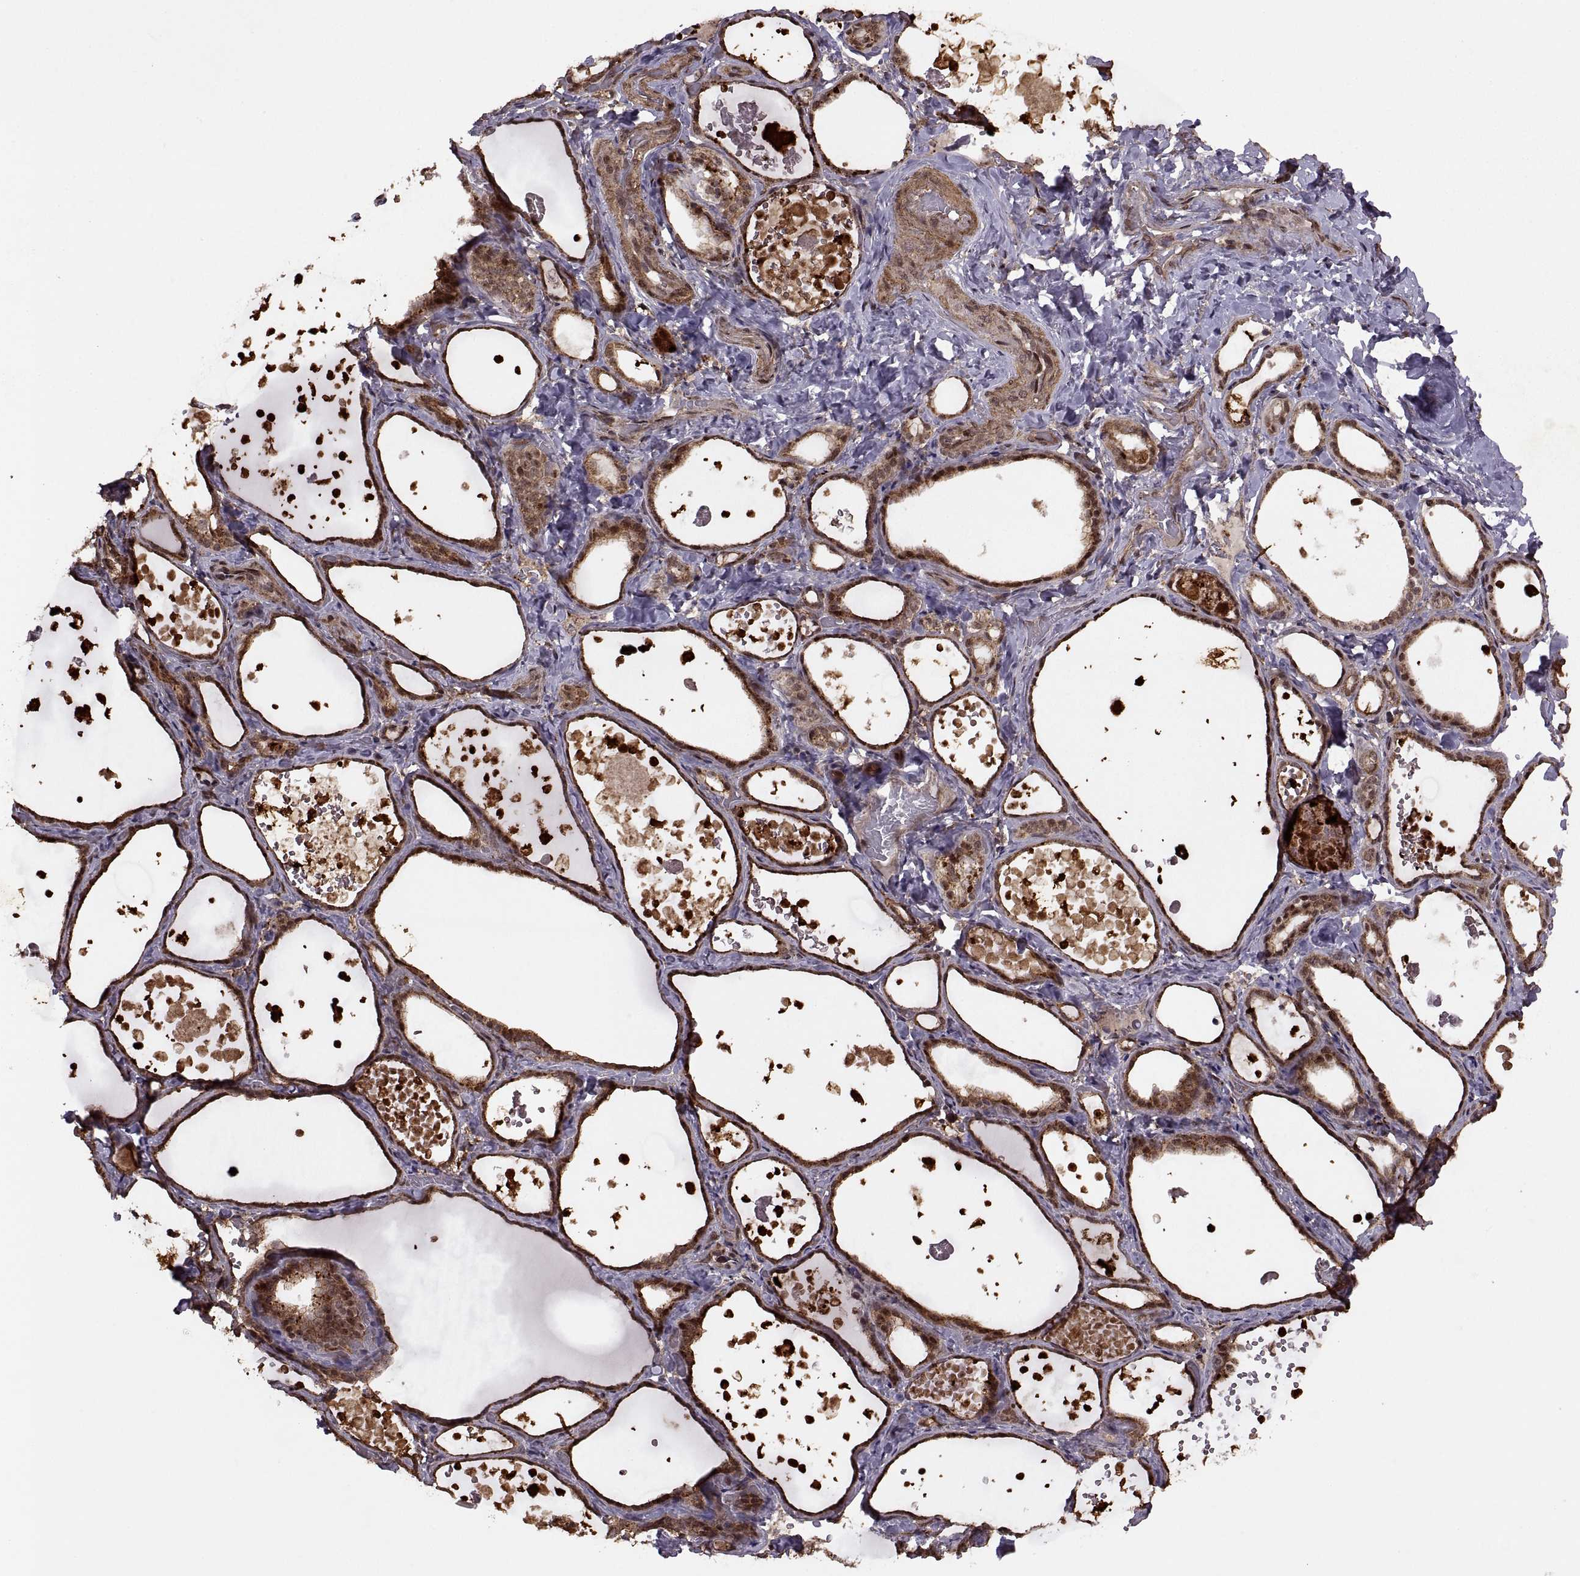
{"staining": {"intensity": "strong", "quantity": ">75%", "location": "cytoplasmic/membranous,nuclear"}, "tissue": "thyroid gland", "cell_type": "Glandular cells", "image_type": "normal", "snomed": [{"axis": "morphology", "description": "Normal tissue, NOS"}, {"axis": "topography", "description": "Thyroid gland"}], "caption": "This is an image of immunohistochemistry staining of unremarkable thyroid gland, which shows strong staining in the cytoplasmic/membranous,nuclear of glandular cells.", "gene": "PTOV1", "patient": {"sex": "female", "age": 56}}